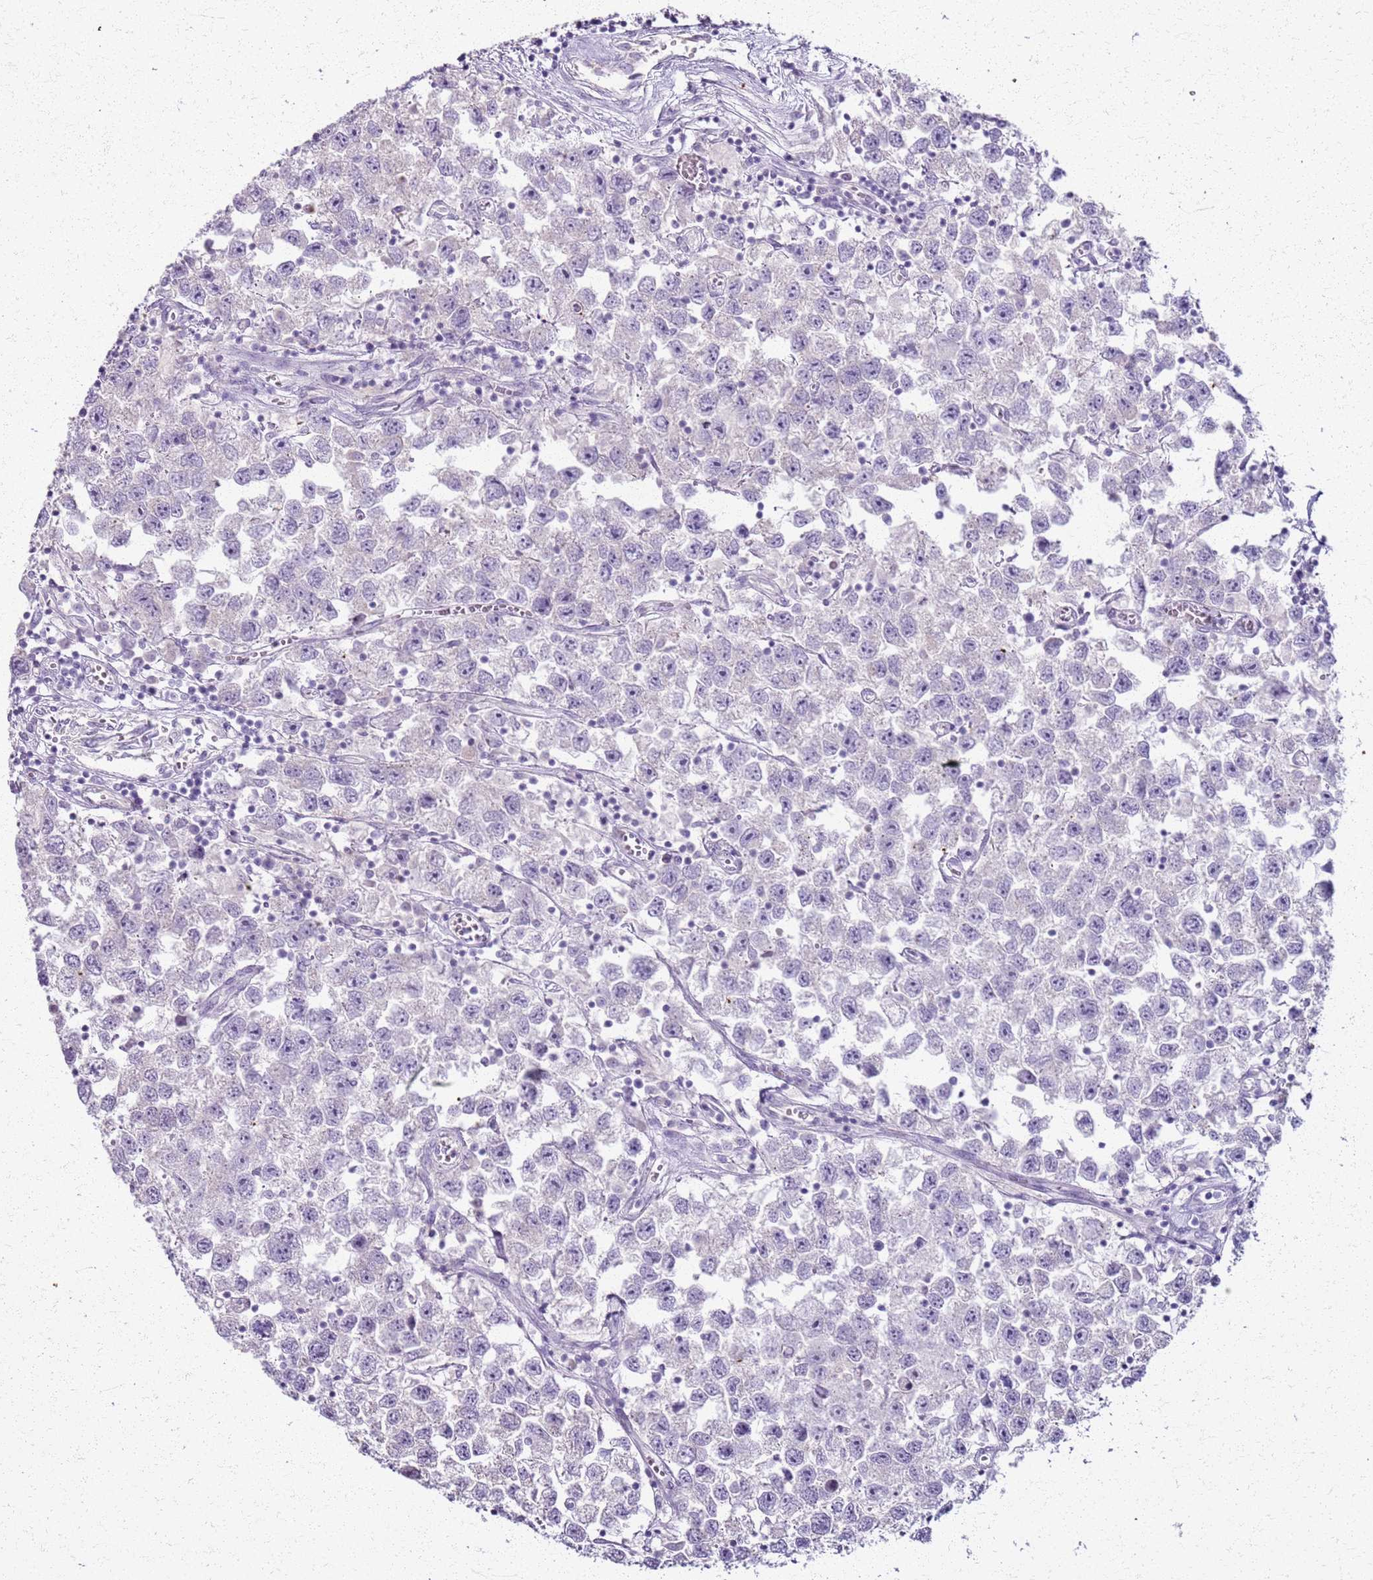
{"staining": {"intensity": "negative", "quantity": "none", "location": "none"}, "tissue": "testis cancer", "cell_type": "Tumor cells", "image_type": "cancer", "snomed": [{"axis": "morphology", "description": "Seminoma, NOS"}, {"axis": "topography", "description": "Testis"}], "caption": "This is an immunohistochemistry image of human seminoma (testis). There is no expression in tumor cells.", "gene": "CSRP3", "patient": {"sex": "male", "age": 26}}